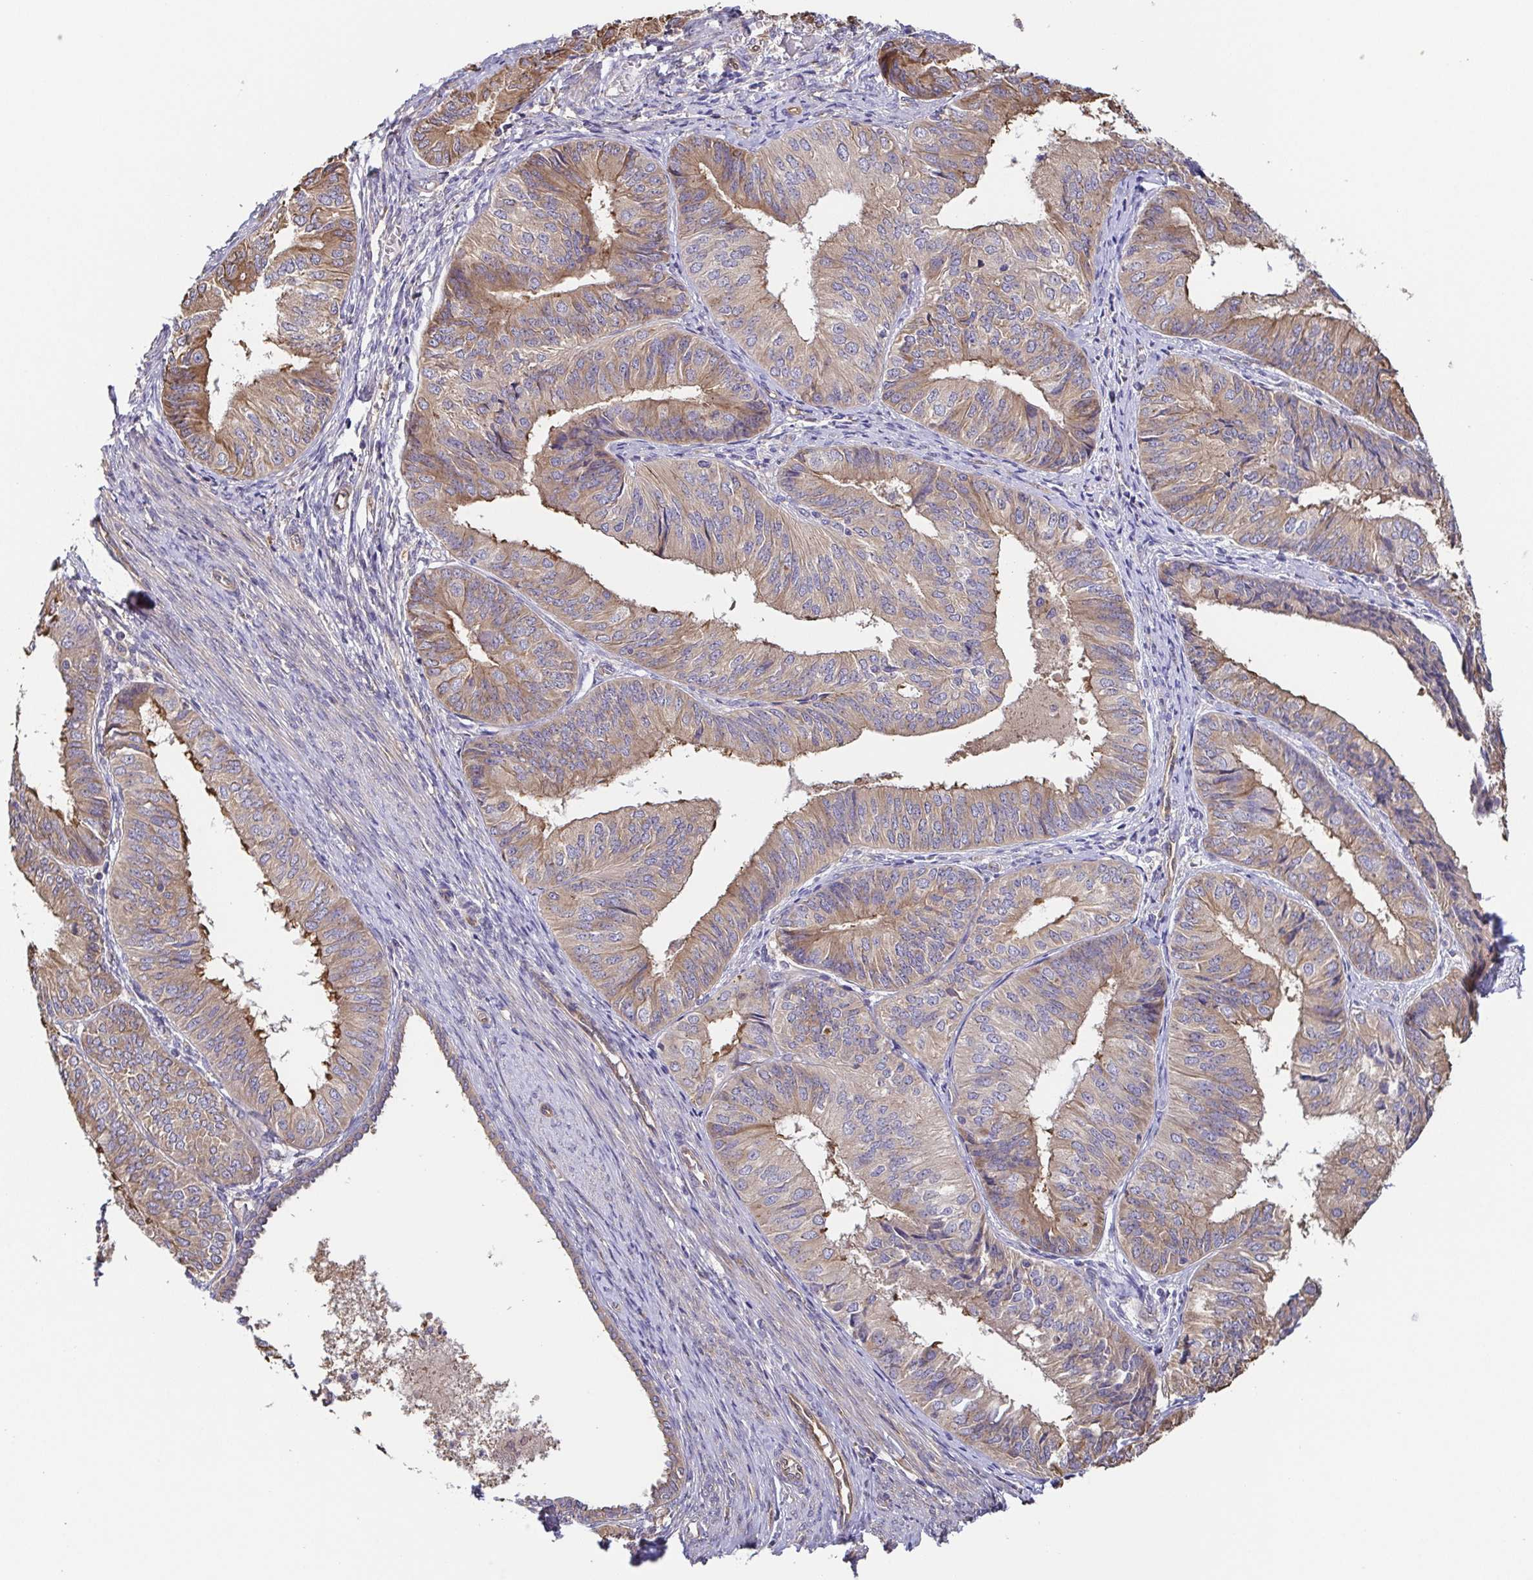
{"staining": {"intensity": "moderate", "quantity": ">75%", "location": "cytoplasmic/membranous"}, "tissue": "endometrial cancer", "cell_type": "Tumor cells", "image_type": "cancer", "snomed": [{"axis": "morphology", "description": "Adenocarcinoma, NOS"}, {"axis": "topography", "description": "Endometrium"}], "caption": "Tumor cells show moderate cytoplasmic/membranous staining in about >75% of cells in adenocarcinoma (endometrial).", "gene": "EIF3D", "patient": {"sex": "female", "age": 58}}